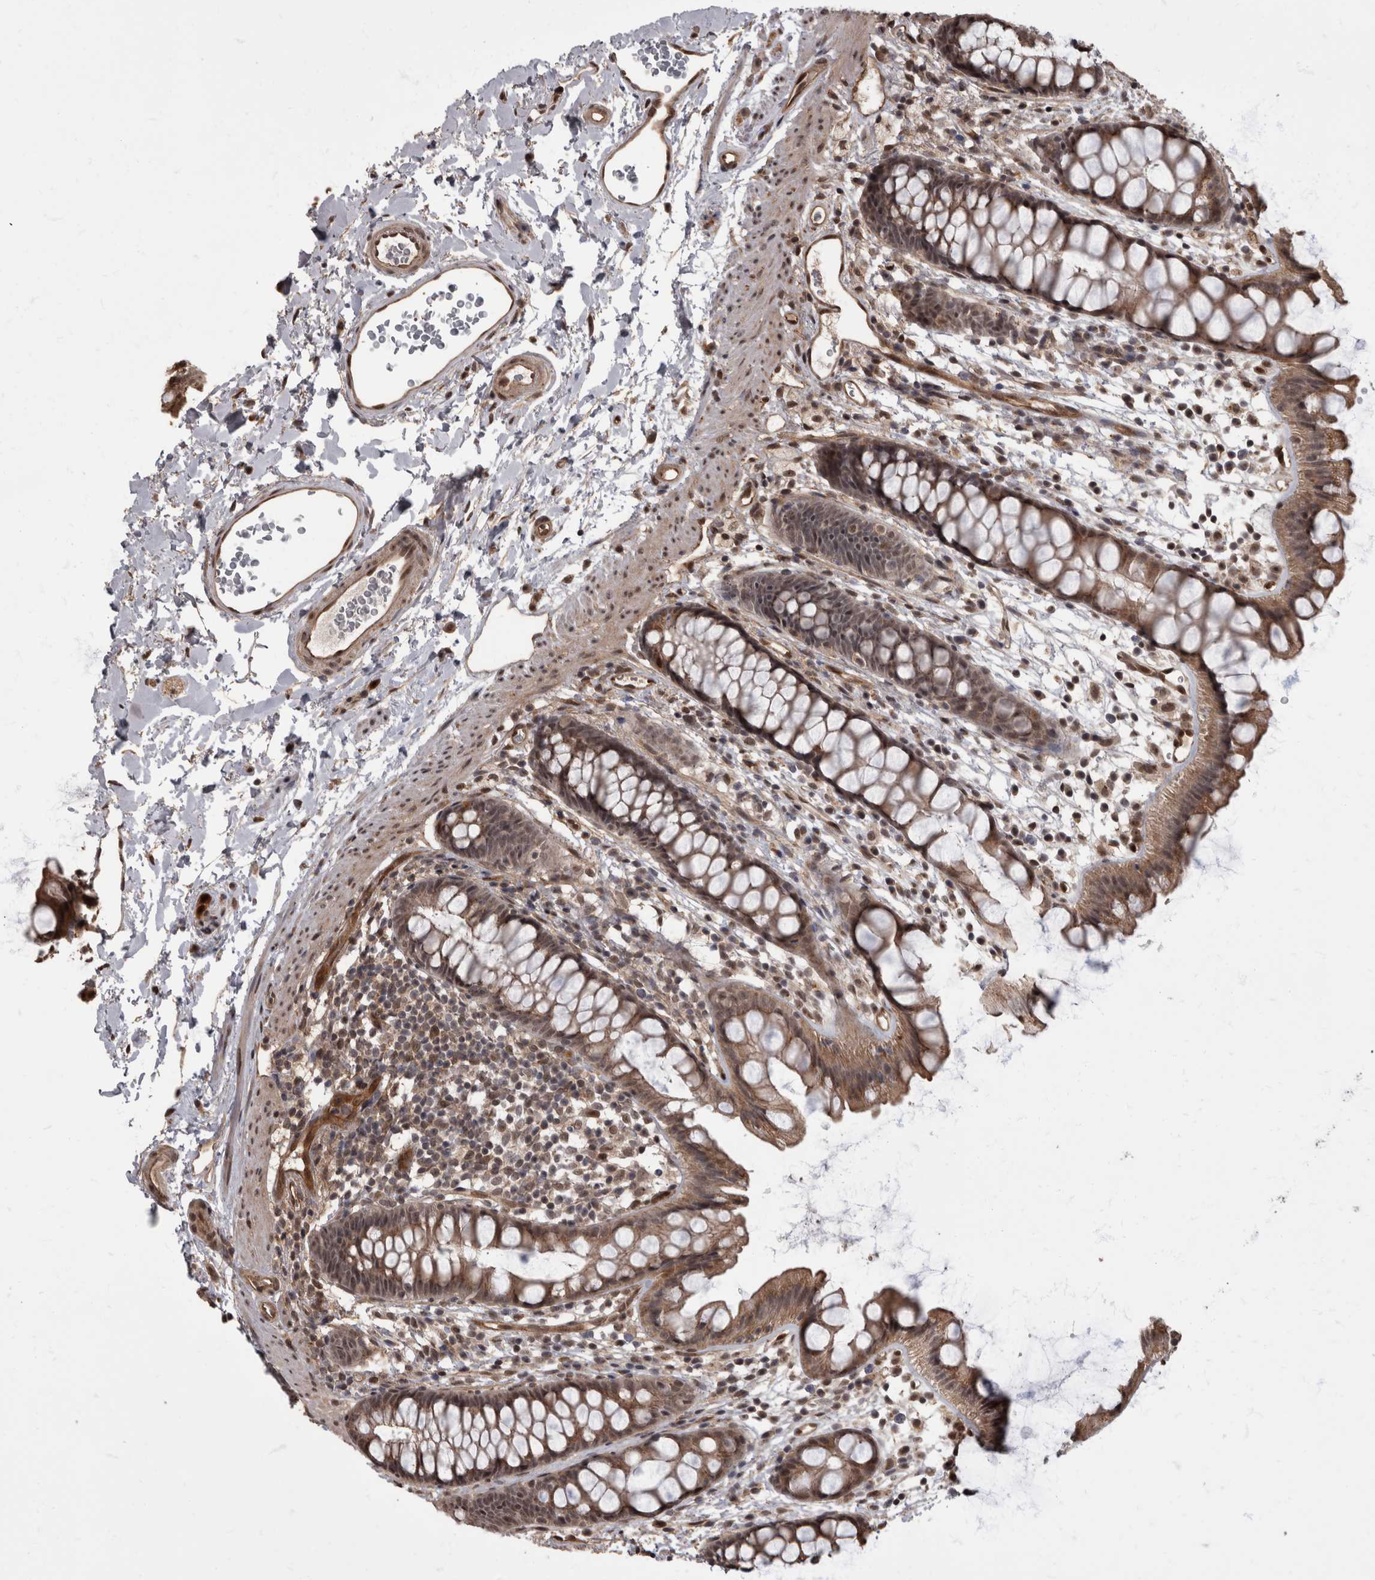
{"staining": {"intensity": "moderate", "quantity": ">75%", "location": "cytoplasmic/membranous,nuclear"}, "tissue": "rectum", "cell_type": "Glandular cells", "image_type": "normal", "snomed": [{"axis": "morphology", "description": "Normal tissue, NOS"}, {"axis": "topography", "description": "Rectum"}], "caption": "Immunohistochemical staining of benign rectum exhibits medium levels of moderate cytoplasmic/membranous,nuclear staining in about >75% of glandular cells.", "gene": "AKT3", "patient": {"sex": "female", "age": 65}}